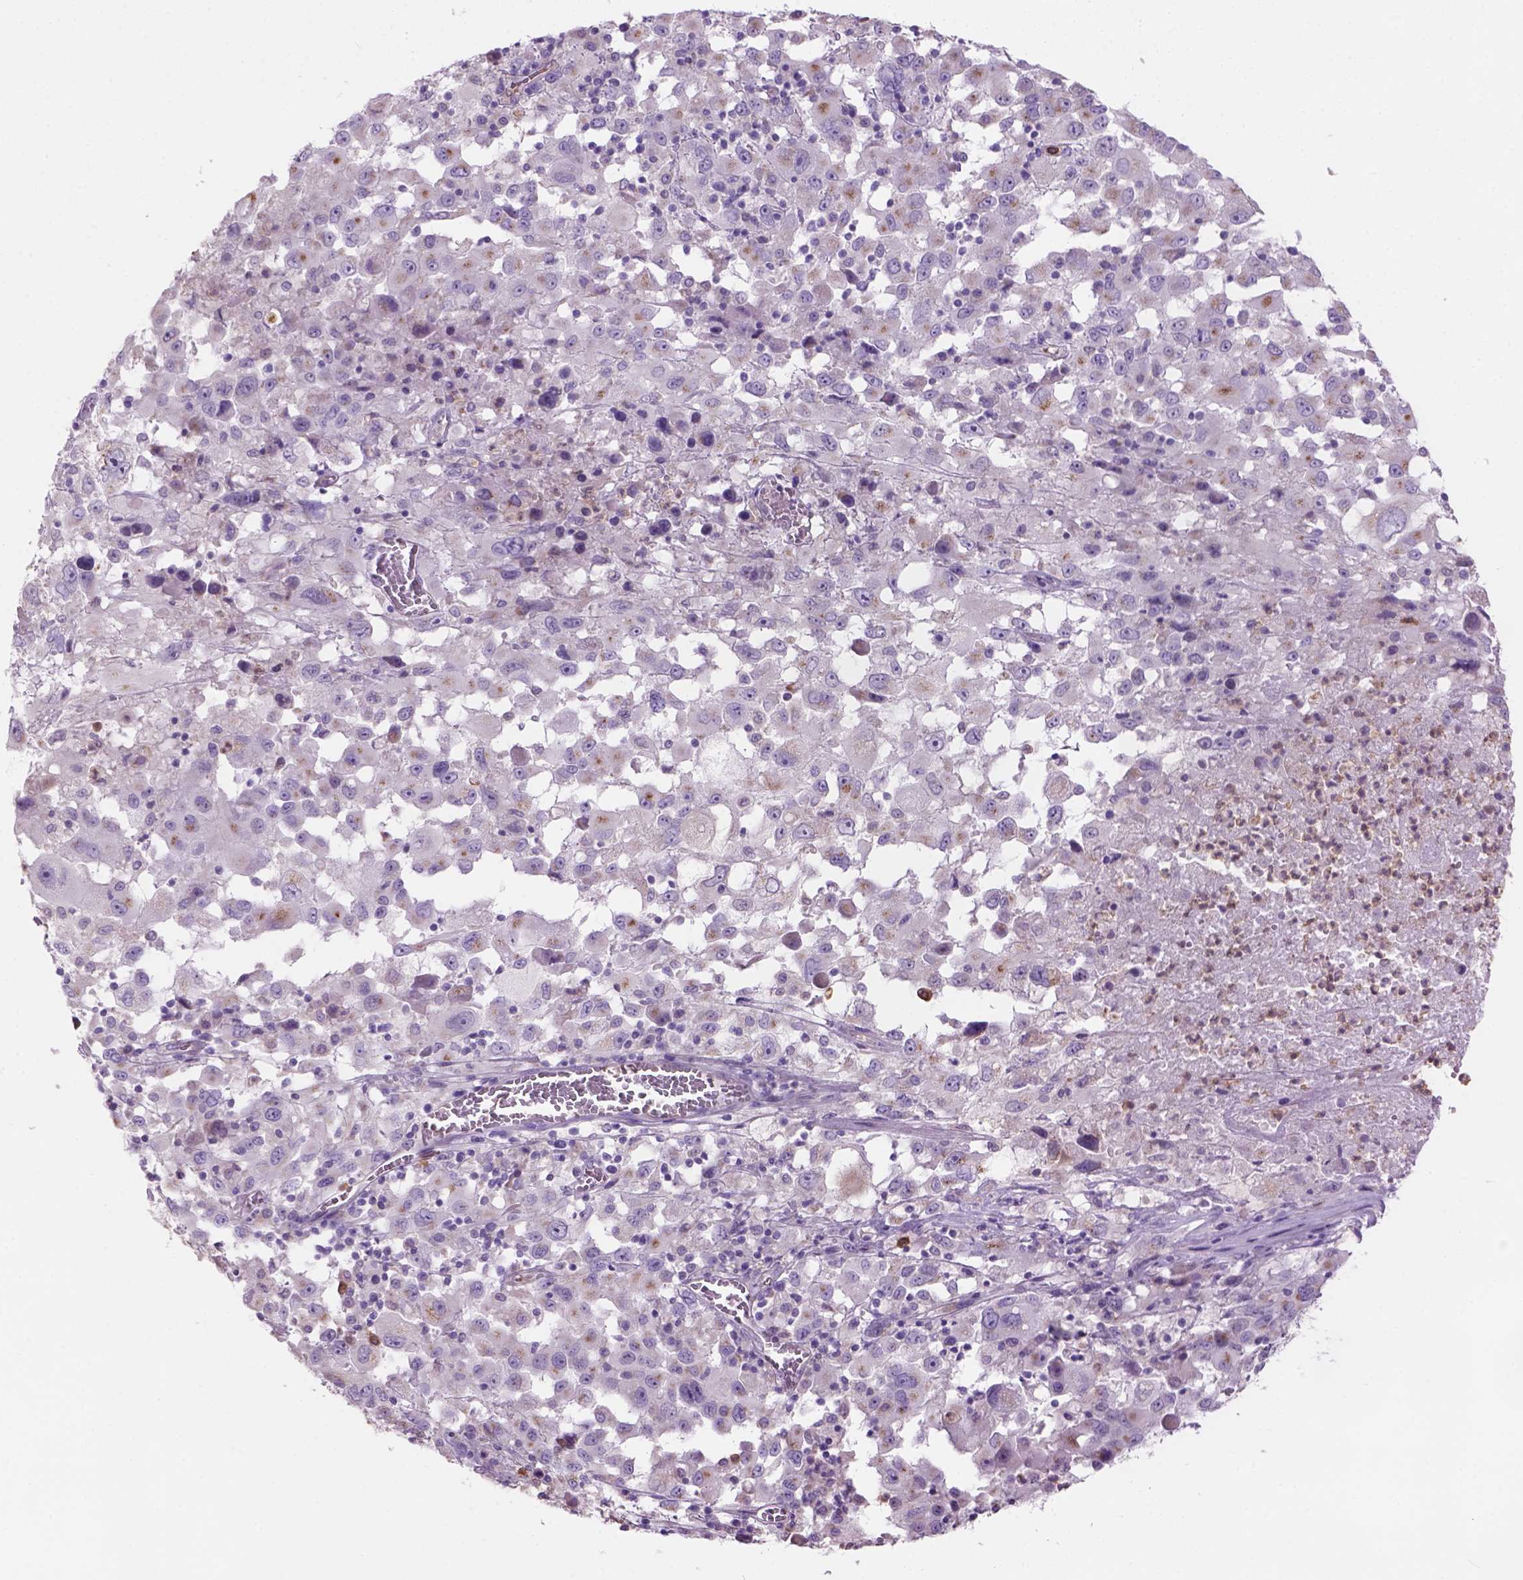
{"staining": {"intensity": "weak", "quantity": "<25%", "location": "cytoplasmic/membranous"}, "tissue": "melanoma", "cell_type": "Tumor cells", "image_type": "cancer", "snomed": [{"axis": "morphology", "description": "Malignant melanoma, Metastatic site"}, {"axis": "topography", "description": "Soft tissue"}], "caption": "This is an IHC histopathology image of human melanoma. There is no staining in tumor cells.", "gene": "CD84", "patient": {"sex": "male", "age": 50}}